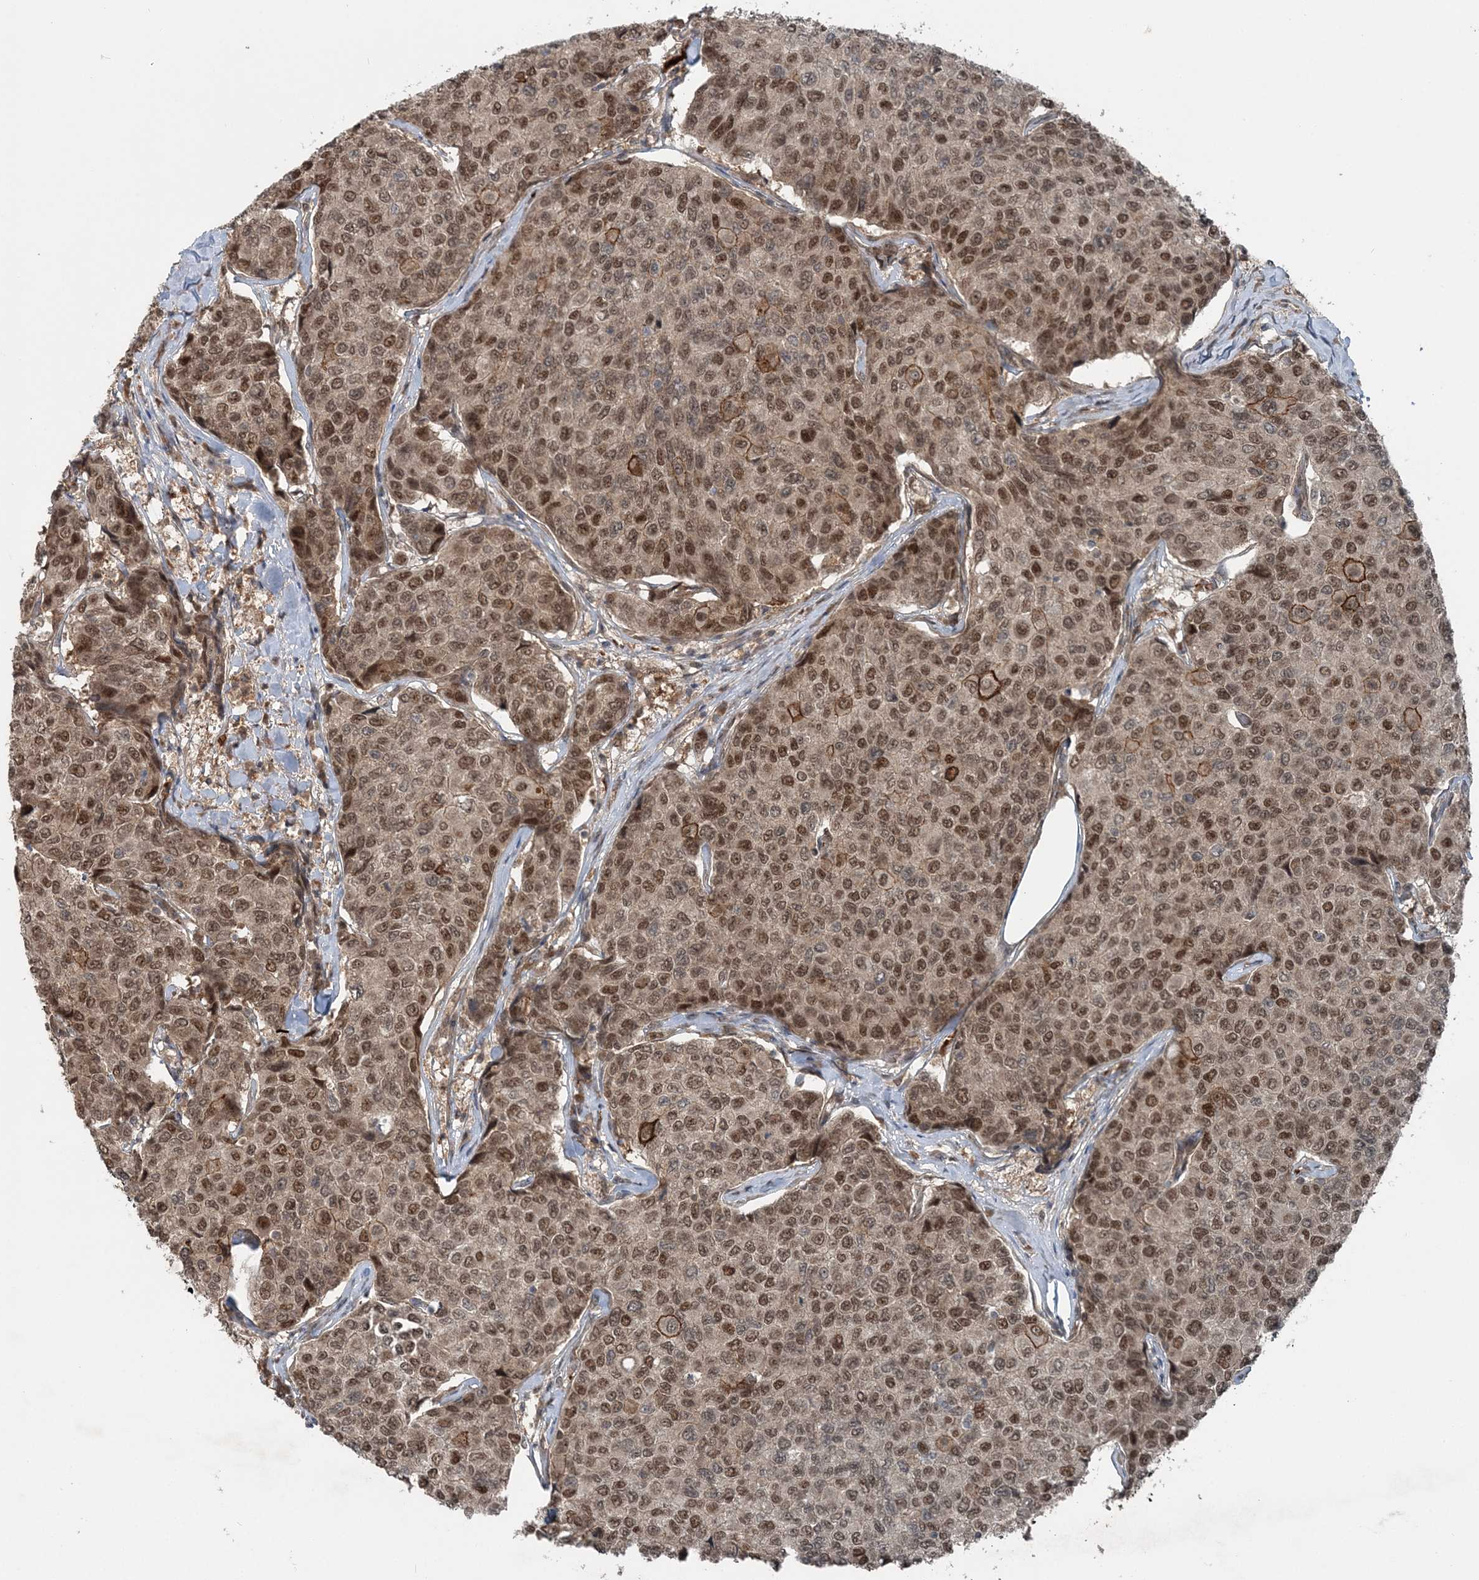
{"staining": {"intensity": "moderate", "quantity": ">75%", "location": "cytoplasmic/membranous,nuclear"}, "tissue": "breast cancer", "cell_type": "Tumor cells", "image_type": "cancer", "snomed": [{"axis": "morphology", "description": "Duct carcinoma"}, {"axis": "topography", "description": "Breast"}], "caption": "Immunohistochemistry photomicrograph of human breast cancer (infiltrating ductal carcinoma) stained for a protein (brown), which exhibits medium levels of moderate cytoplasmic/membranous and nuclear expression in approximately >75% of tumor cells.", "gene": "FBXL17", "patient": {"sex": "female", "age": 55}}